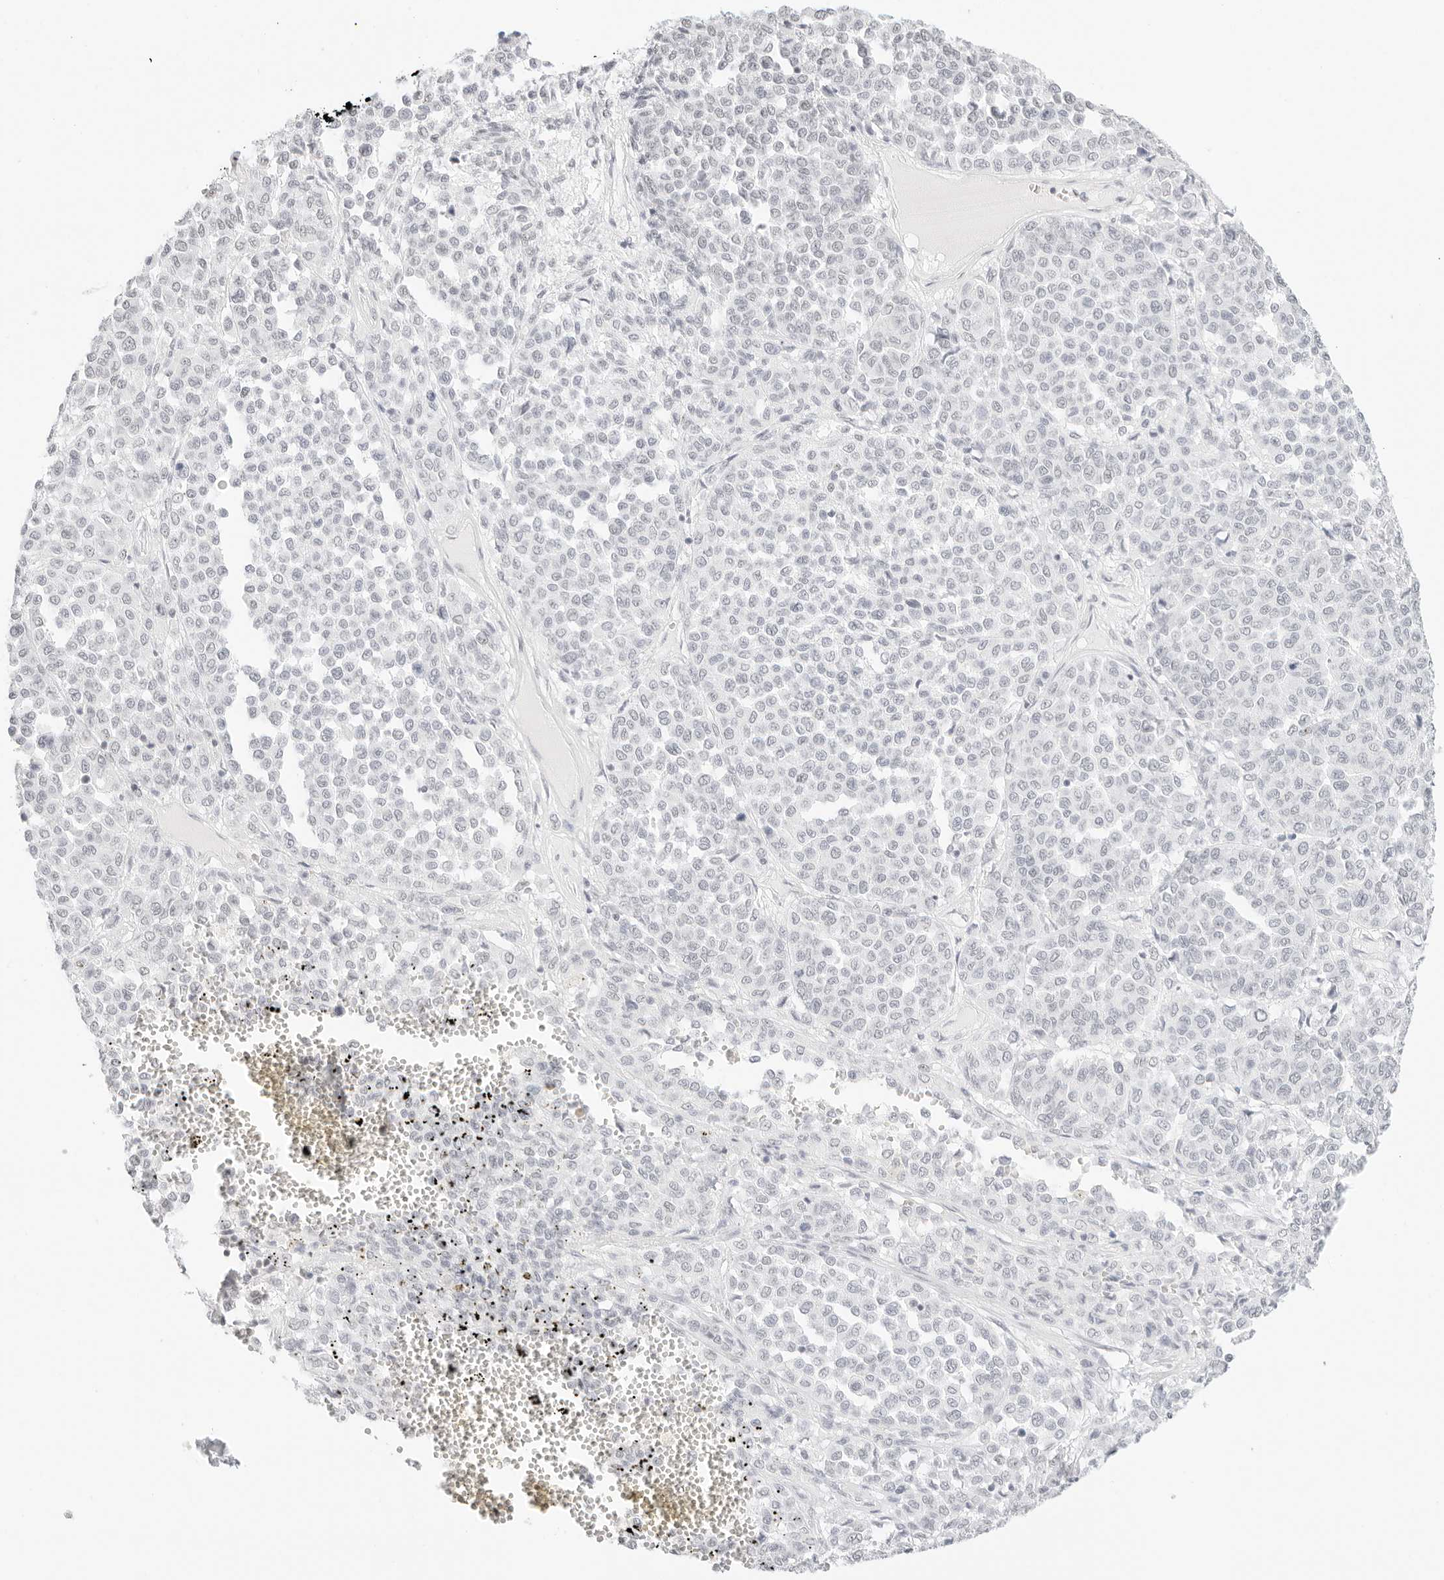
{"staining": {"intensity": "negative", "quantity": "none", "location": "none"}, "tissue": "melanoma", "cell_type": "Tumor cells", "image_type": "cancer", "snomed": [{"axis": "morphology", "description": "Malignant melanoma, Metastatic site"}, {"axis": "topography", "description": "Pancreas"}], "caption": "Immunohistochemistry (IHC) of human melanoma reveals no staining in tumor cells.", "gene": "FBLN5", "patient": {"sex": "female", "age": 30}}